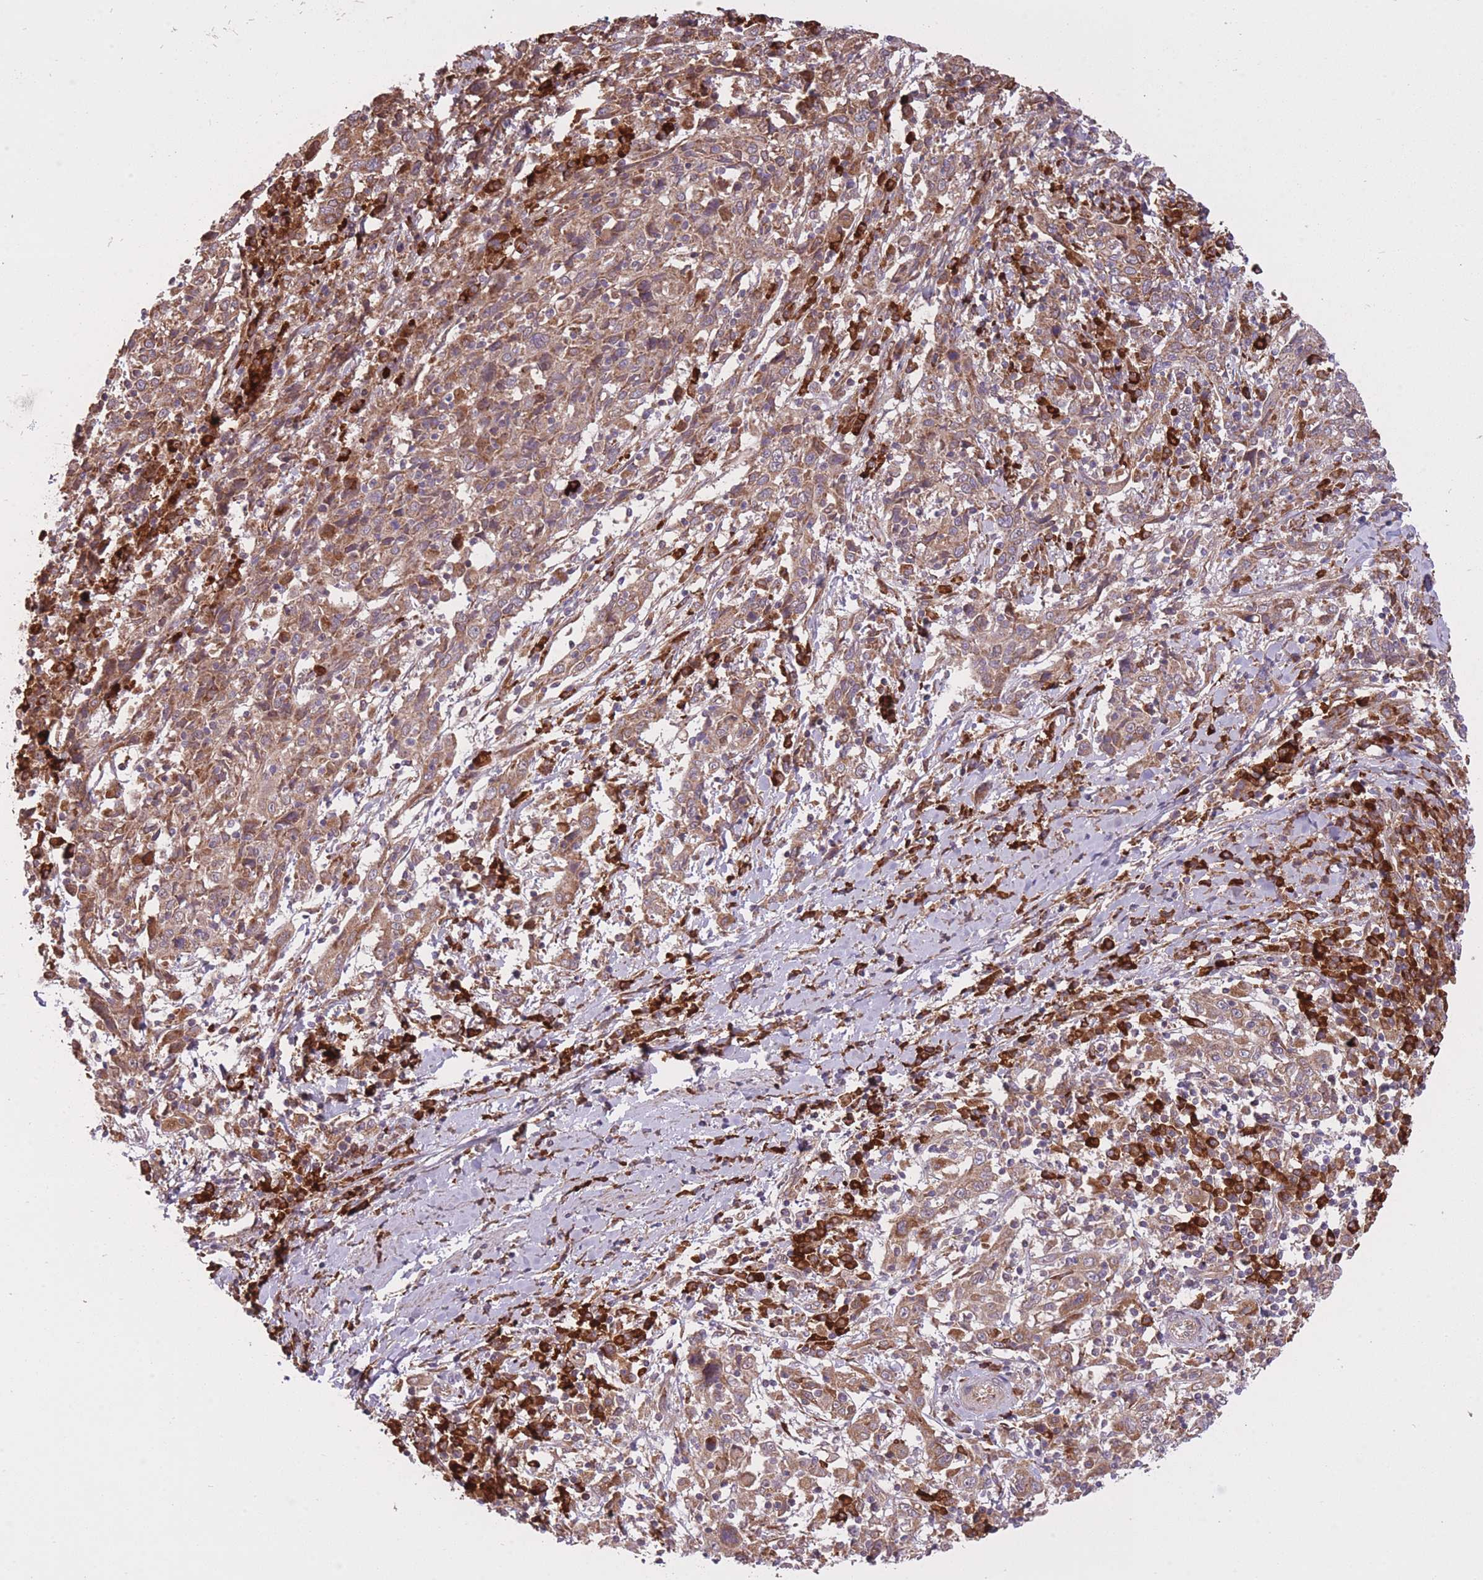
{"staining": {"intensity": "moderate", "quantity": ">75%", "location": "cytoplasmic/membranous"}, "tissue": "cervical cancer", "cell_type": "Tumor cells", "image_type": "cancer", "snomed": [{"axis": "morphology", "description": "Squamous cell carcinoma, NOS"}, {"axis": "topography", "description": "Cervix"}], "caption": "Cervical cancer (squamous cell carcinoma) tissue displays moderate cytoplasmic/membranous positivity in about >75% of tumor cells", "gene": "POLR3F", "patient": {"sex": "female", "age": 46}}